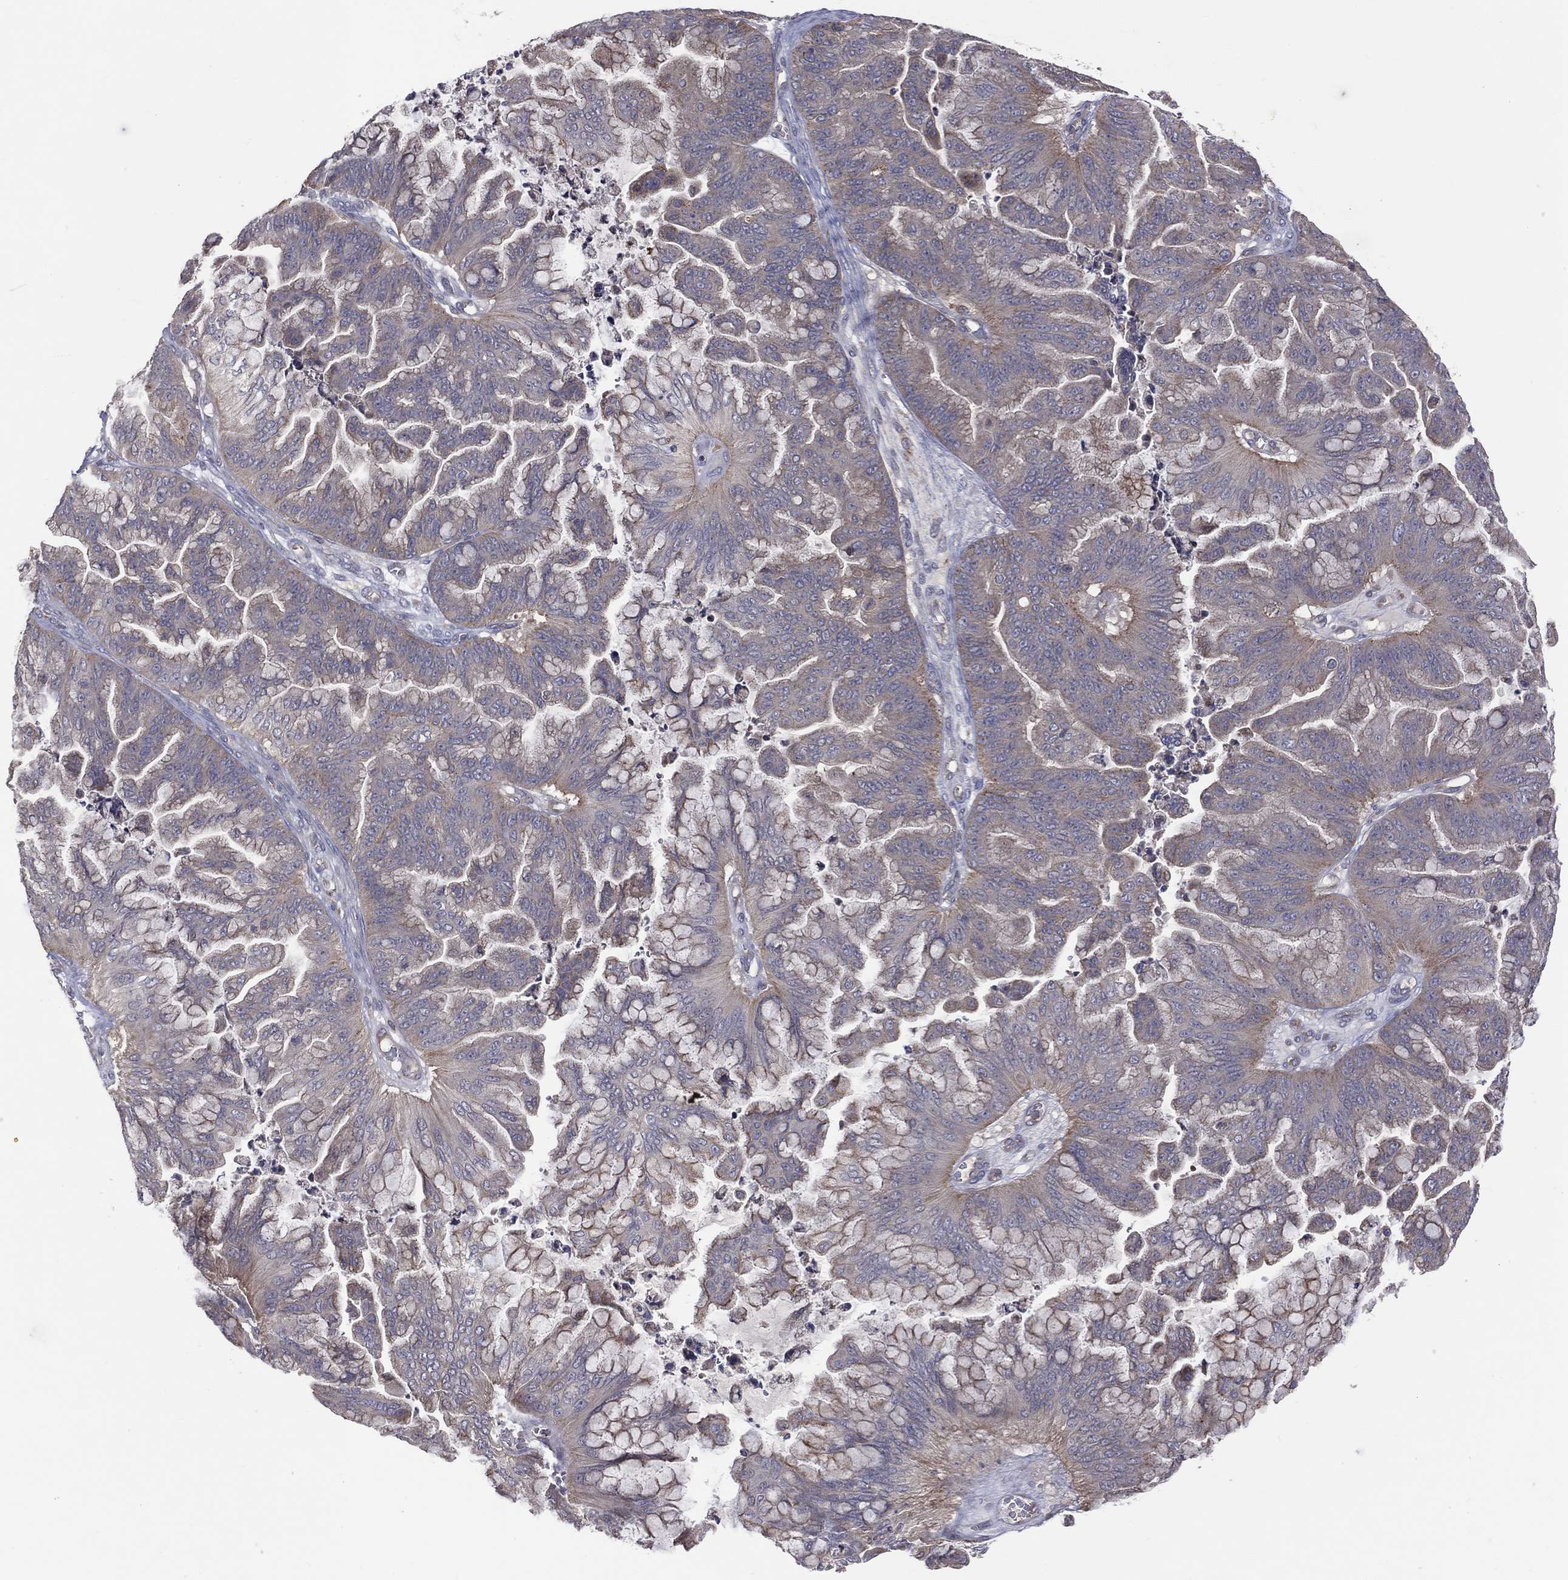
{"staining": {"intensity": "moderate", "quantity": "<25%", "location": "cytoplasmic/membranous"}, "tissue": "ovarian cancer", "cell_type": "Tumor cells", "image_type": "cancer", "snomed": [{"axis": "morphology", "description": "Cystadenocarcinoma, mucinous, NOS"}, {"axis": "topography", "description": "Ovary"}], "caption": "Ovarian cancer (mucinous cystadenocarcinoma) stained with a protein marker shows moderate staining in tumor cells.", "gene": "STARD3", "patient": {"sex": "female", "age": 67}}